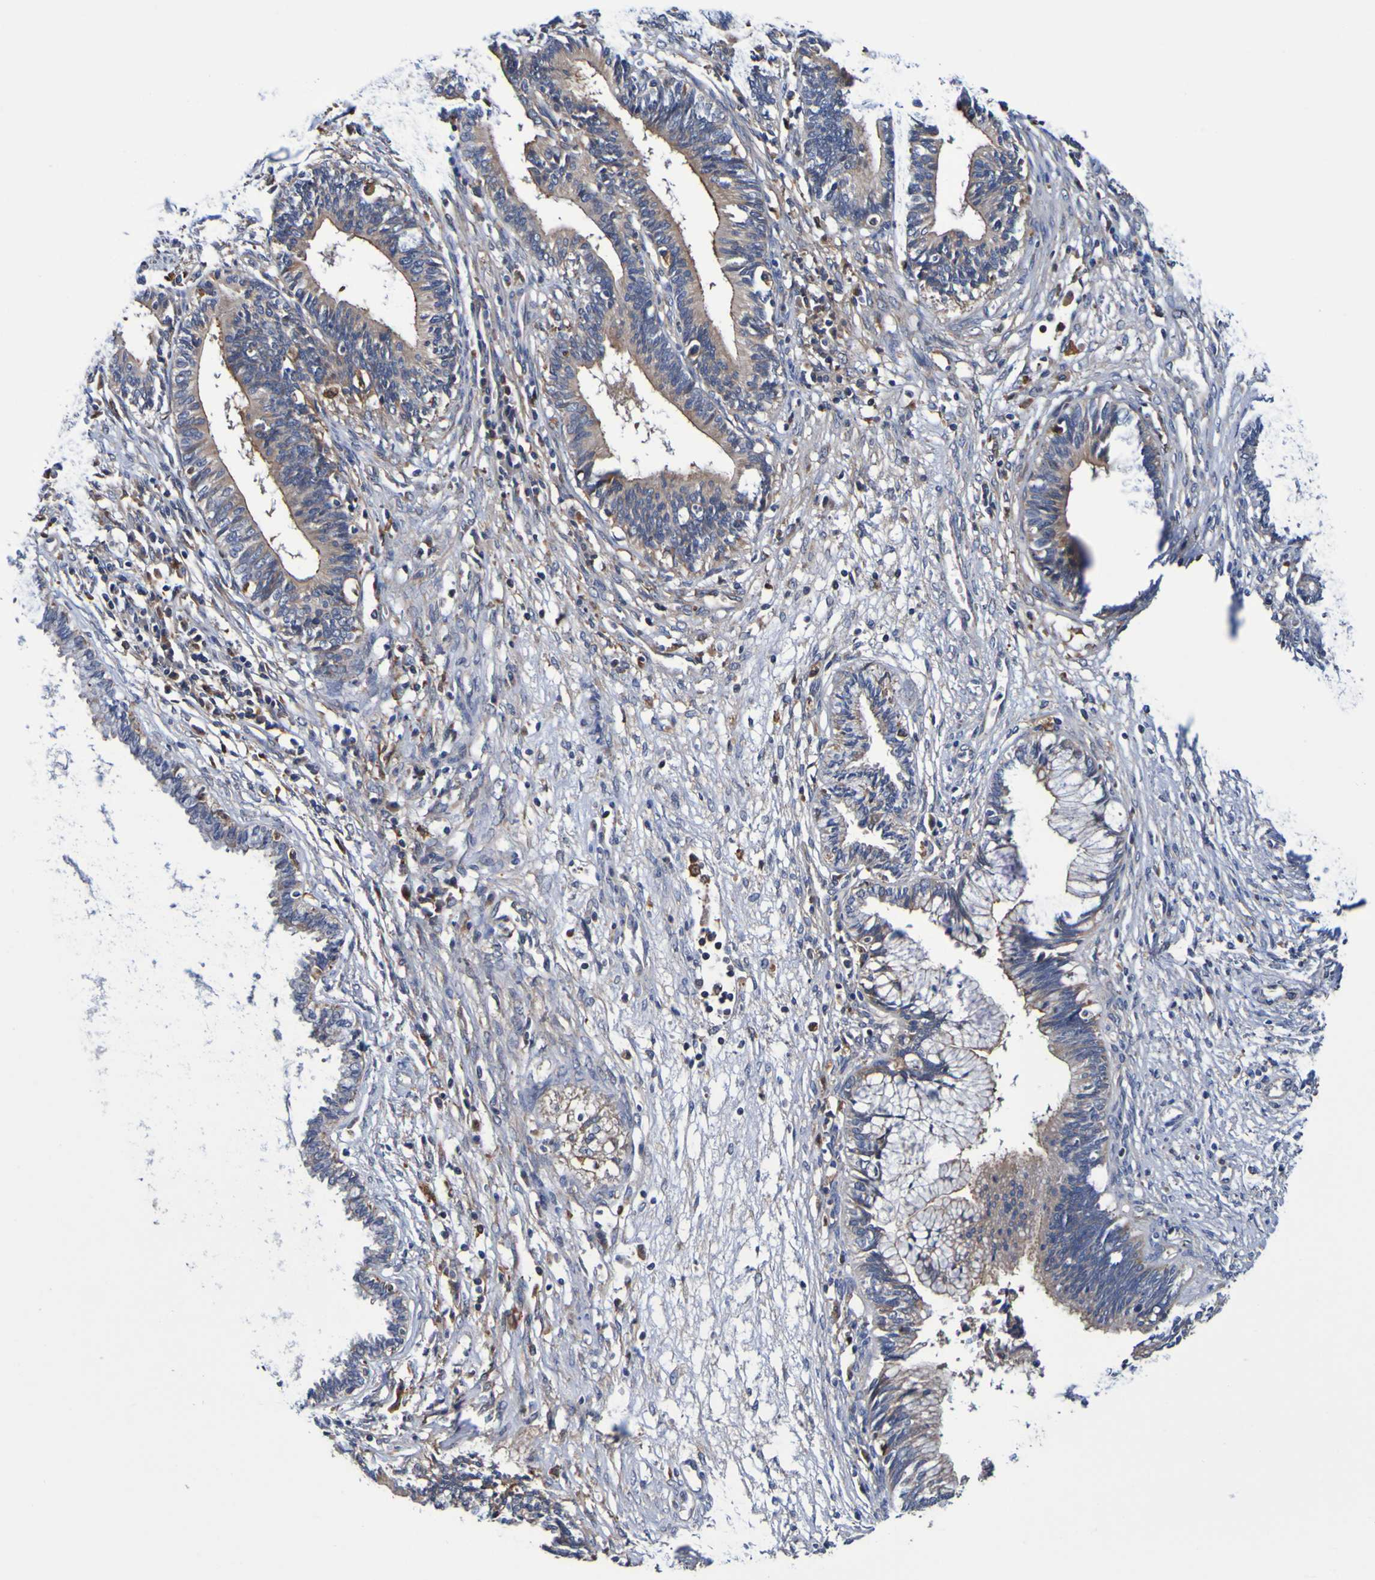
{"staining": {"intensity": "weak", "quantity": ">75%", "location": "cytoplasmic/membranous"}, "tissue": "cervical cancer", "cell_type": "Tumor cells", "image_type": "cancer", "snomed": [{"axis": "morphology", "description": "Adenocarcinoma, NOS"}, {"axis": "topography", "description": "Cervix"}], "caption": "Weak cytoplasmic/membranous staining for a protein is appreciated in approximately >75% of tumor cells of adenocarcinoma (cervical) using immunohistochemistry (IHC).", "gene": "METAP2", "patient": {"sex": "female", "age": 44}}